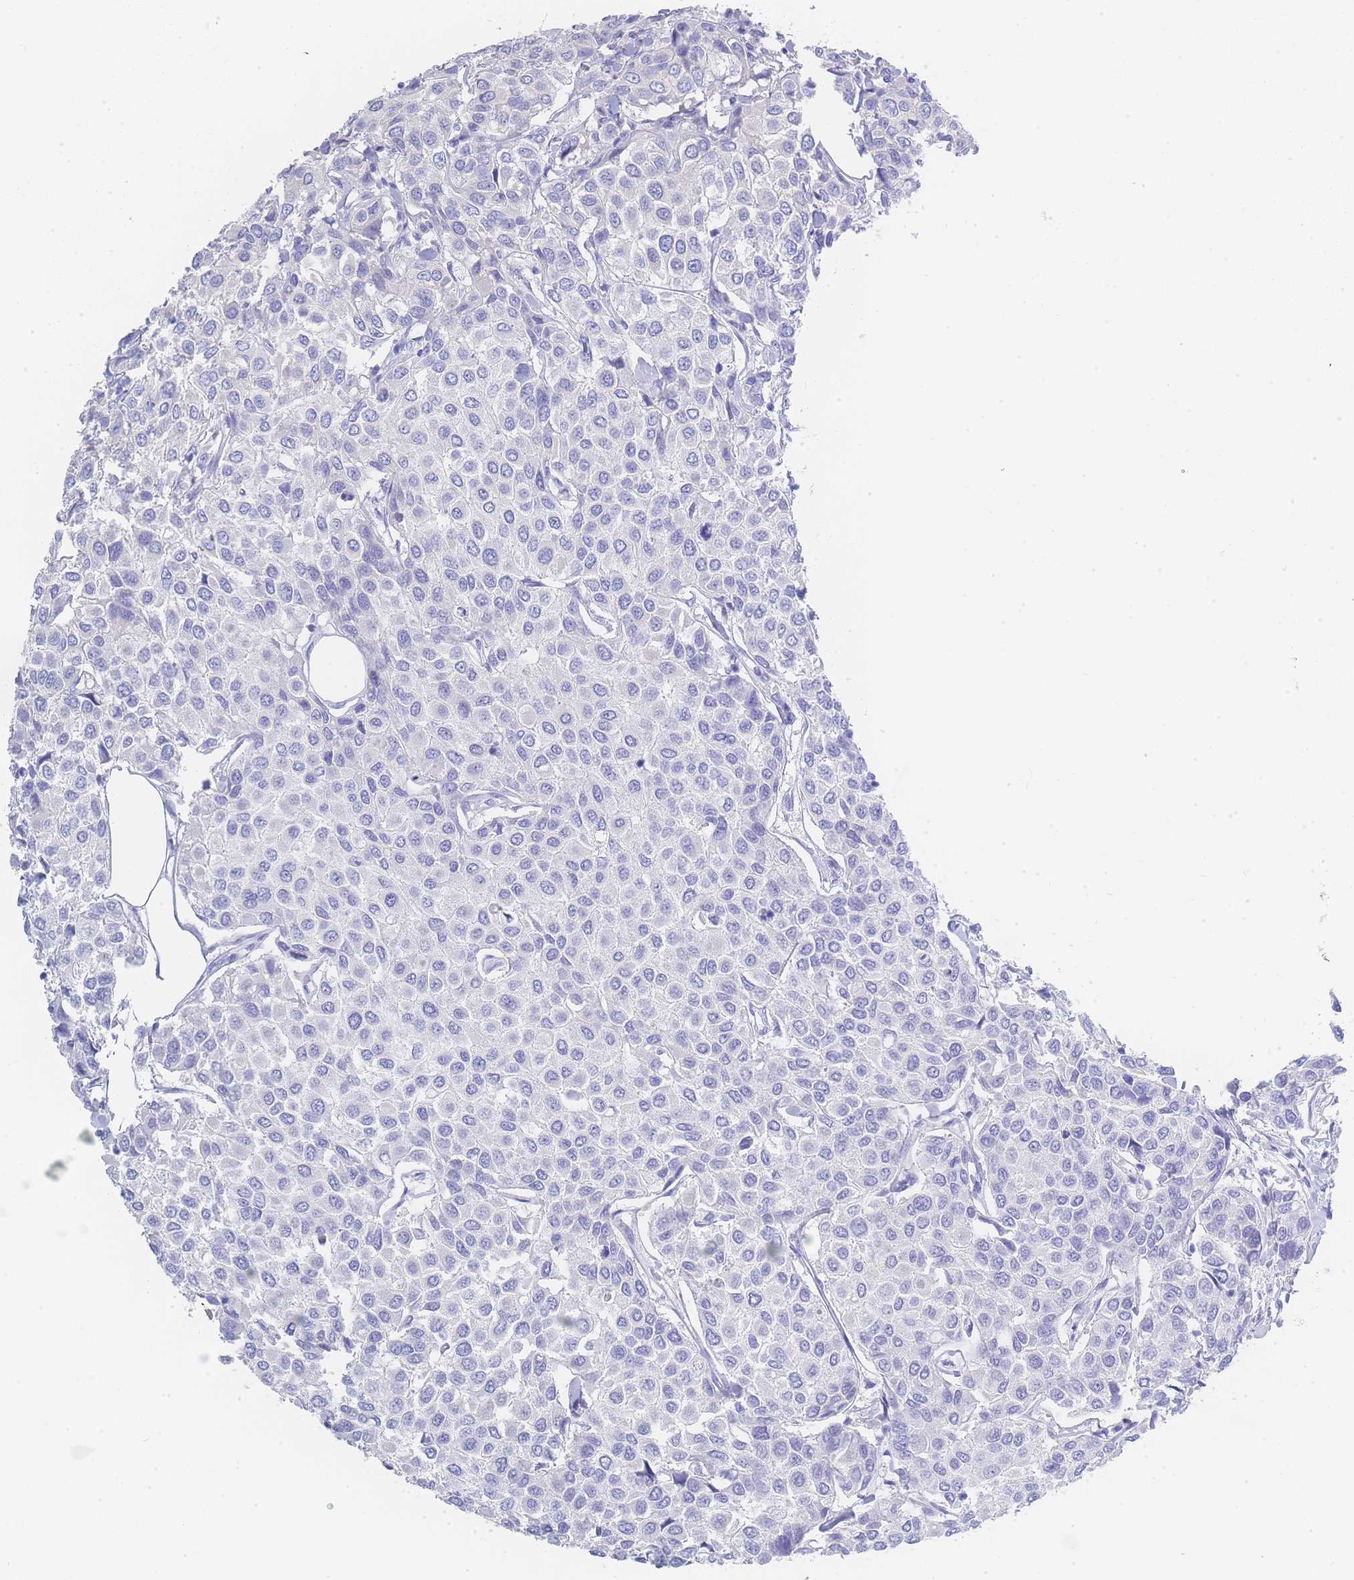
{"staining": {"intensity": "negative", "quantity": "none", "location": "none"}, "tissue": "breast cancer", "cell_type": "Tumor cells", "image_type": "cancer", "snomed": [{"axis": "morphology", "description": "Duct carcinoma"}, {"axis": "topography", "description": "Breast"}], "caption": "A high-resolution histopathology image shows immunohistochemistry (IHC) staining of breast cancer, which shows no significant expression in tumor cells.", "gene": "LZTFL1", "patient": {"sex": "female", "age": 55}}